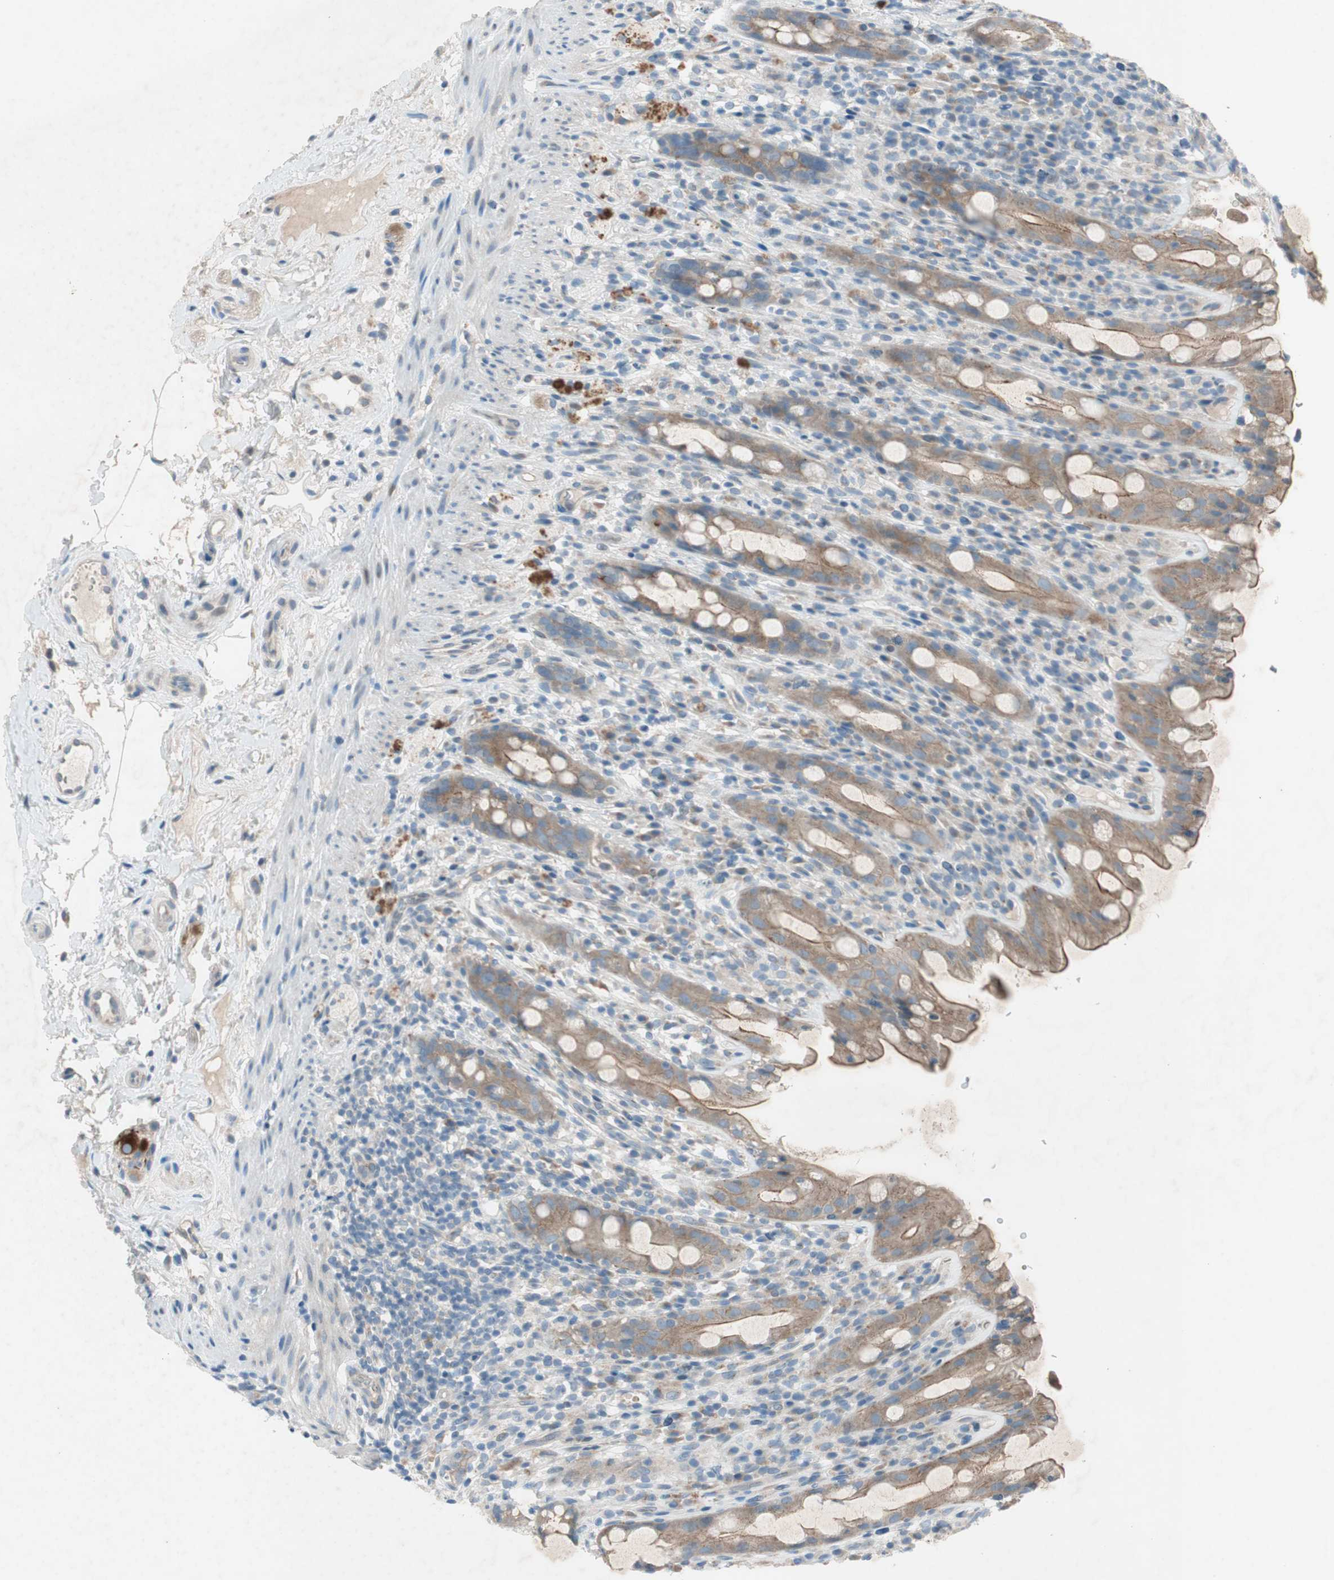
{"staining": {"intensity": "moderate", "quantity": ">75%", "location": "cytoplasmic/membranous"}, "tissue": "rectum", "cell_type": "Glandular cells", "image_type": "normal", "snomed": [{"axis": "morphology", "description": "Normal tissue, NOS"}, {"axis": "topography", "description": "Rectum"}], "caption": "The photomicrograph displays immunohistochemical staining of benign rectum. There is moderate cytoplasmic/membranous staining is appreciated in approximately >75% of glandular cells. The protein of interest is shown in brown color, while the nuclei are stained blue.", "gene": "PRRG4", "patient": {"sex": "male", "age": 44}}